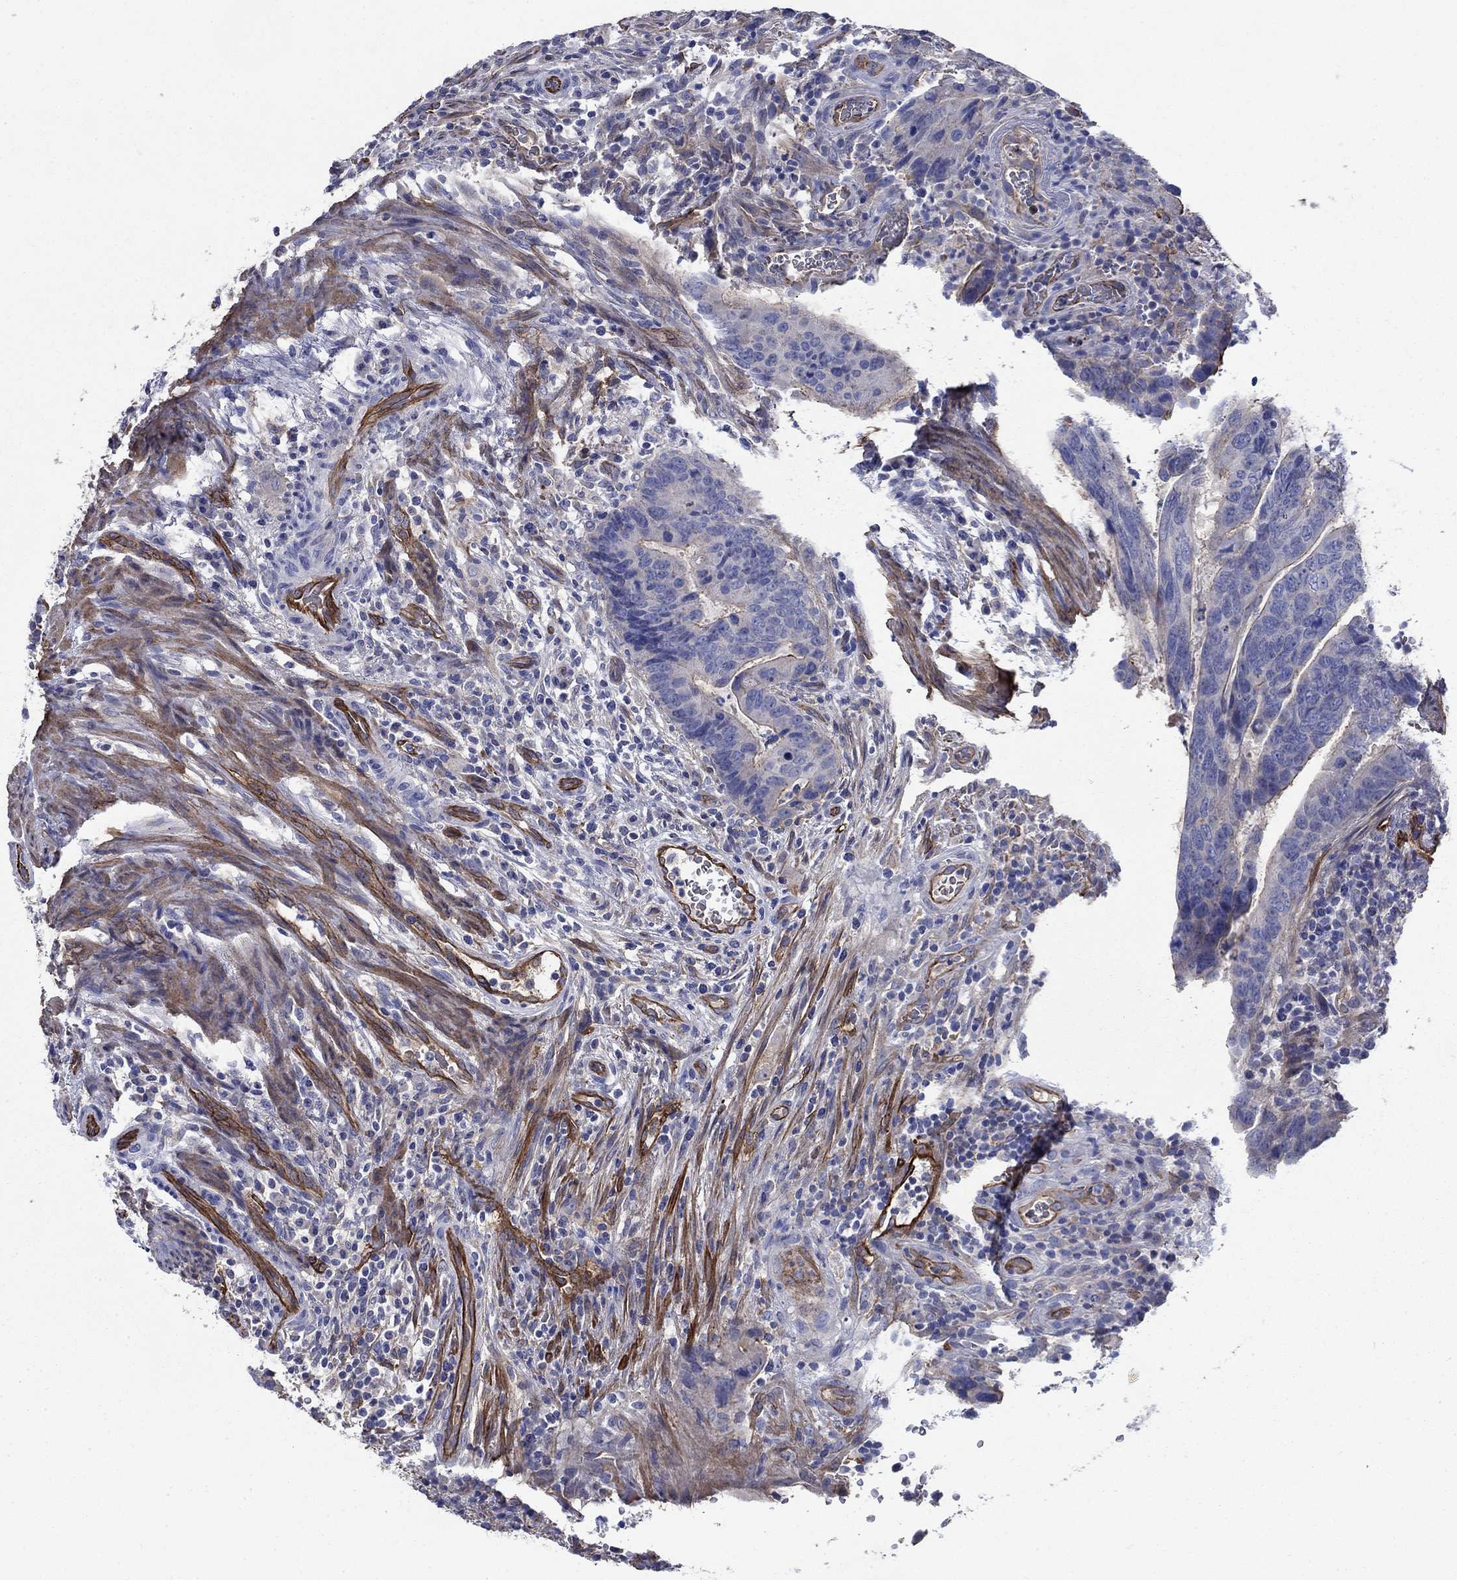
{"staining": {"intensity": "moderate", "quantity": "<25%", "location": "cytoplasmic/membranous"}, "tissue": "colorectal cancer", "cell_type": "Tumor cells", "image_type": "cancer", "snomed": [{"axis": "morphology", "description": "Adenocarcinoma, NOS"}, {"axis": "topography", "description": "Colon"}], "caption": "Immunohistochemical staining of adenocarcinoma (colorectal) demonstrates low levels of moderate cytoplasmic/membranous protein positivity in about <25% of tumor cells.", "gene": "FLNC", "patient": {"sex": "female", "age": 56}}